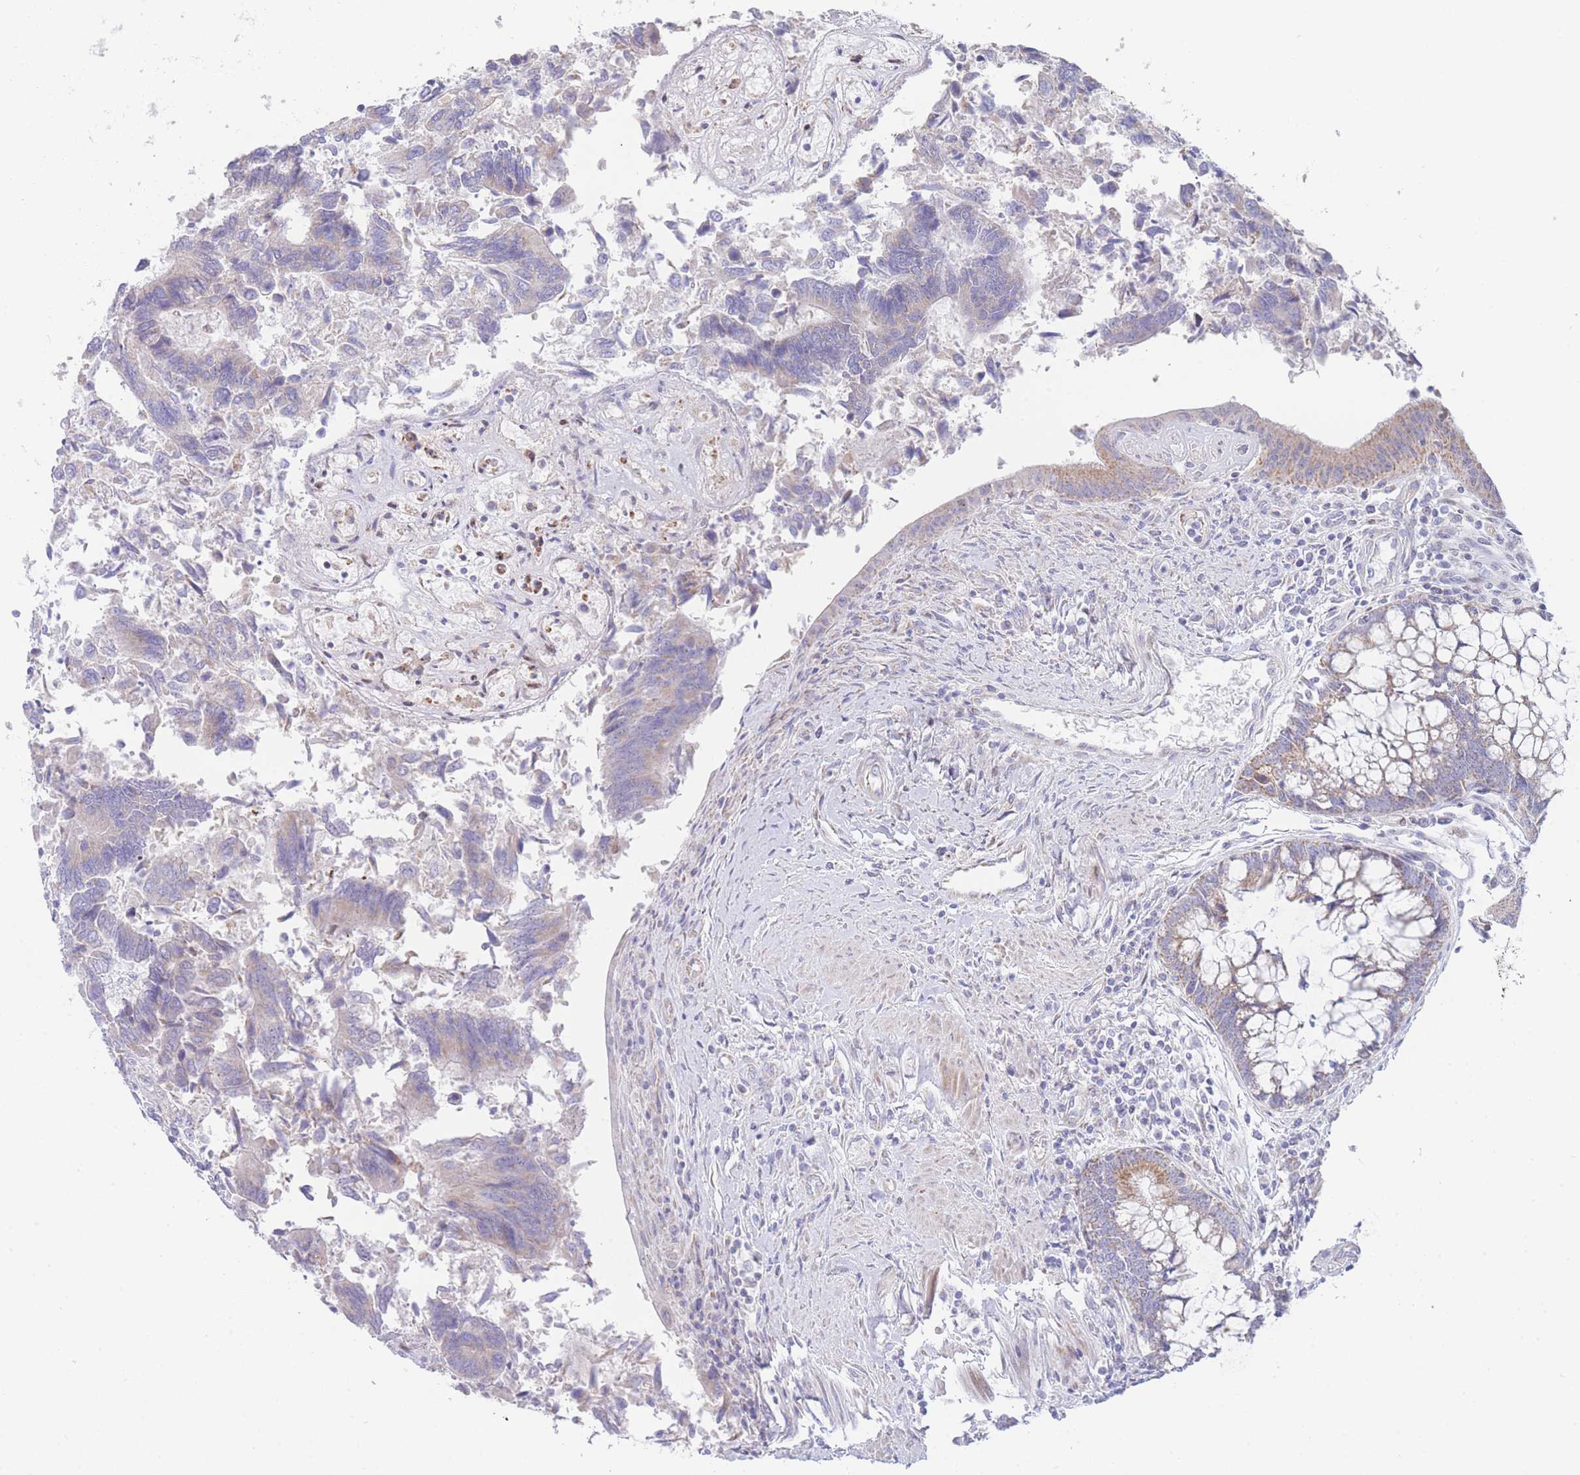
{"staining": {"intensity": "weak", "quantity": "<25%", "location": "cytoplasmic/membranous"}, "tissue": "colorectal cancer", "cell_type": "Tumor cells", "image_type": "cancer", "snomed": [{"axis": "morphology", "description": "Adenocarcinoma, NOS"}, {"axis": "topography", "description": "Colon"}], "caption": "An image of colorectal cancer (adenocarcinoma) stained for a protein shows no brown staining in tumor cells.", "gene": "GPAM", "patient": {"sex": "female", "age": 67}}